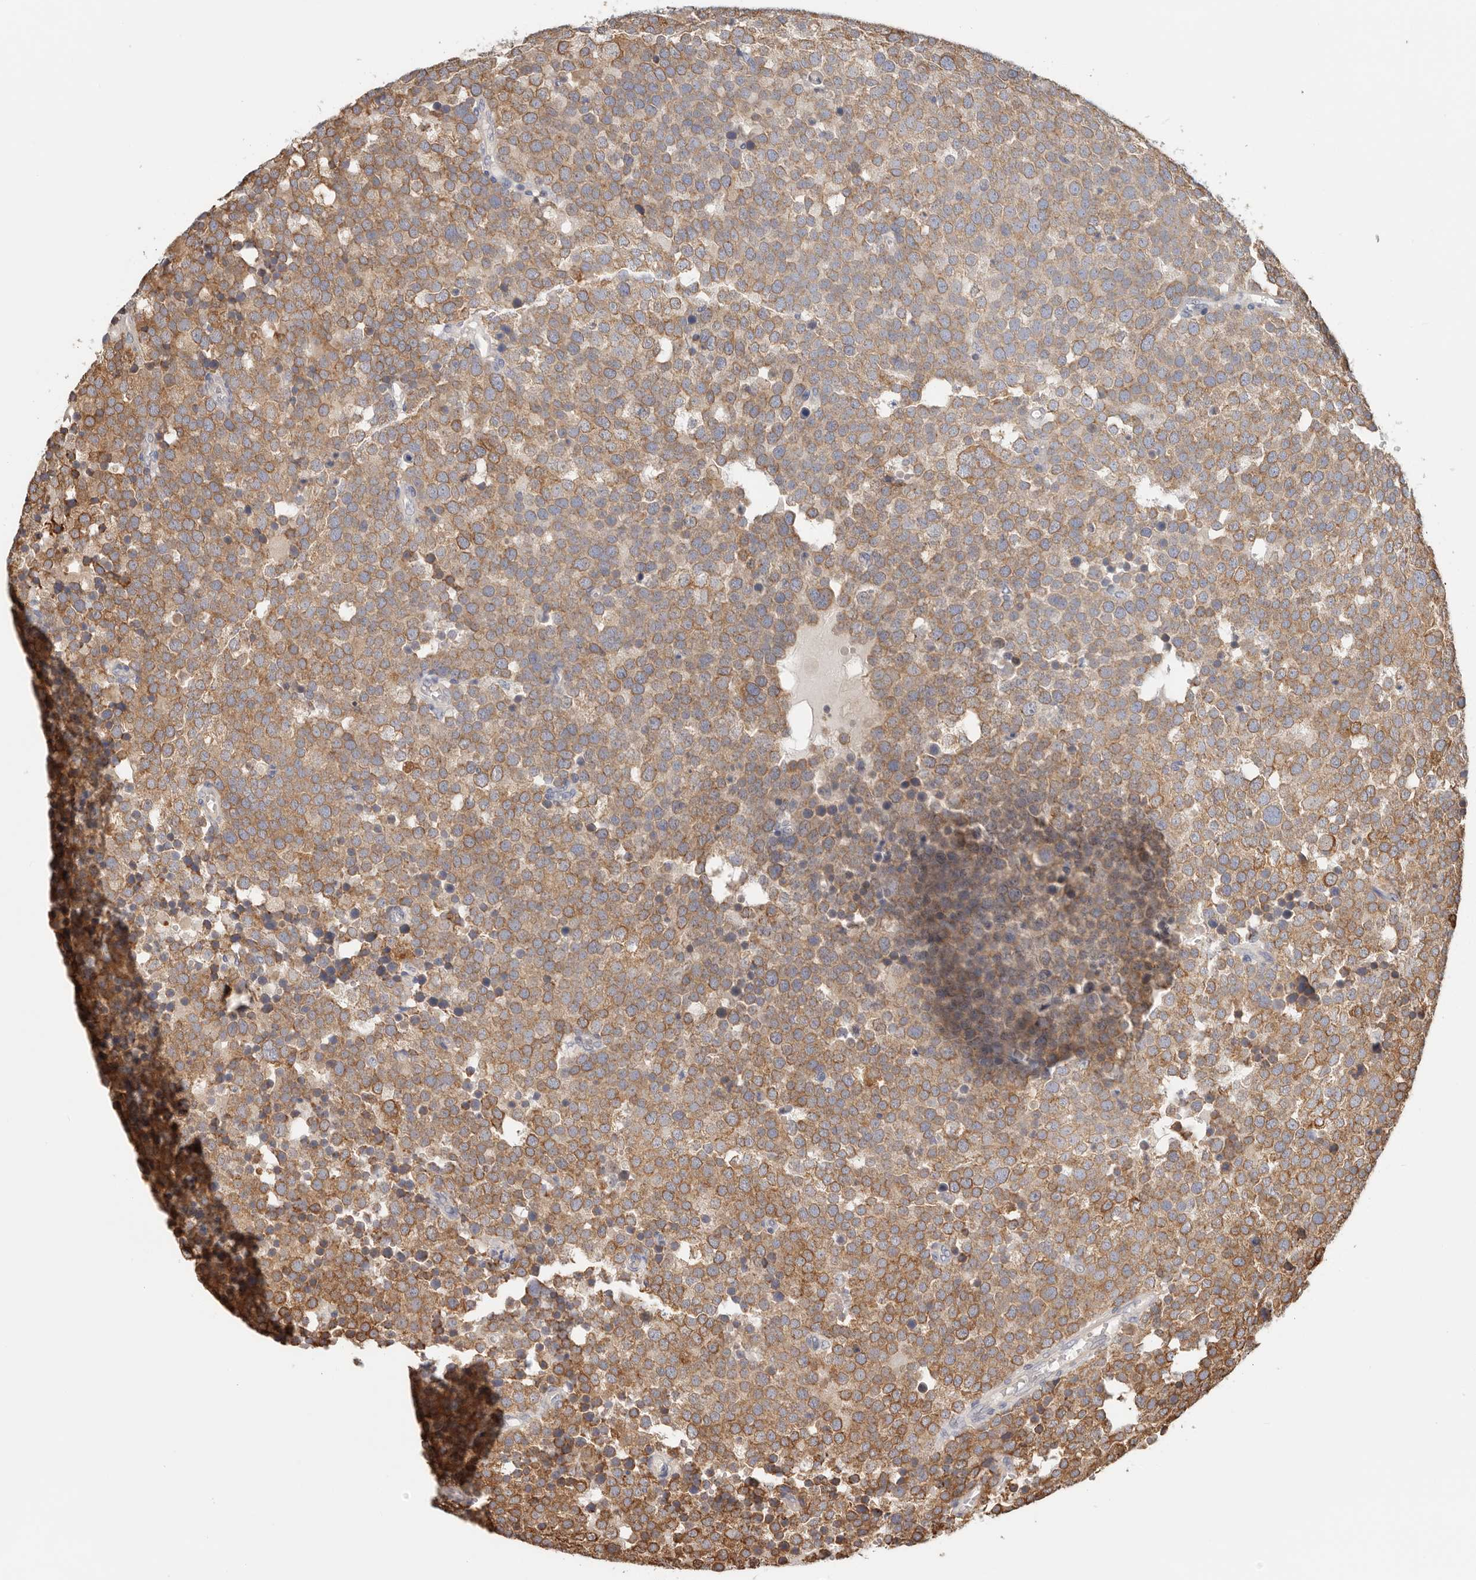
{"staining": {"intensity": "moderate", "quantity": ">75%", "location": "cytoplasmic/membranous"}, "tissue": "testis cancer", "cell_type": "Tumor cells", "image_type": "cancer", "snomed": [{"axis": "morphology", "description": "Seminoma, NOS"}, {"axis": "topography", "description": "Testis"}], "caption": "A high-resolution image shows IHC staining of testis seminoma, which exhibits moderate cytoplasmic/membranous expression in about >75% of tumor cells. (brown staining indicates protein expression, while blue staining denotes nuclei).", "gene": "AFDN", "patient": {"sex": "male", "age": 71}}